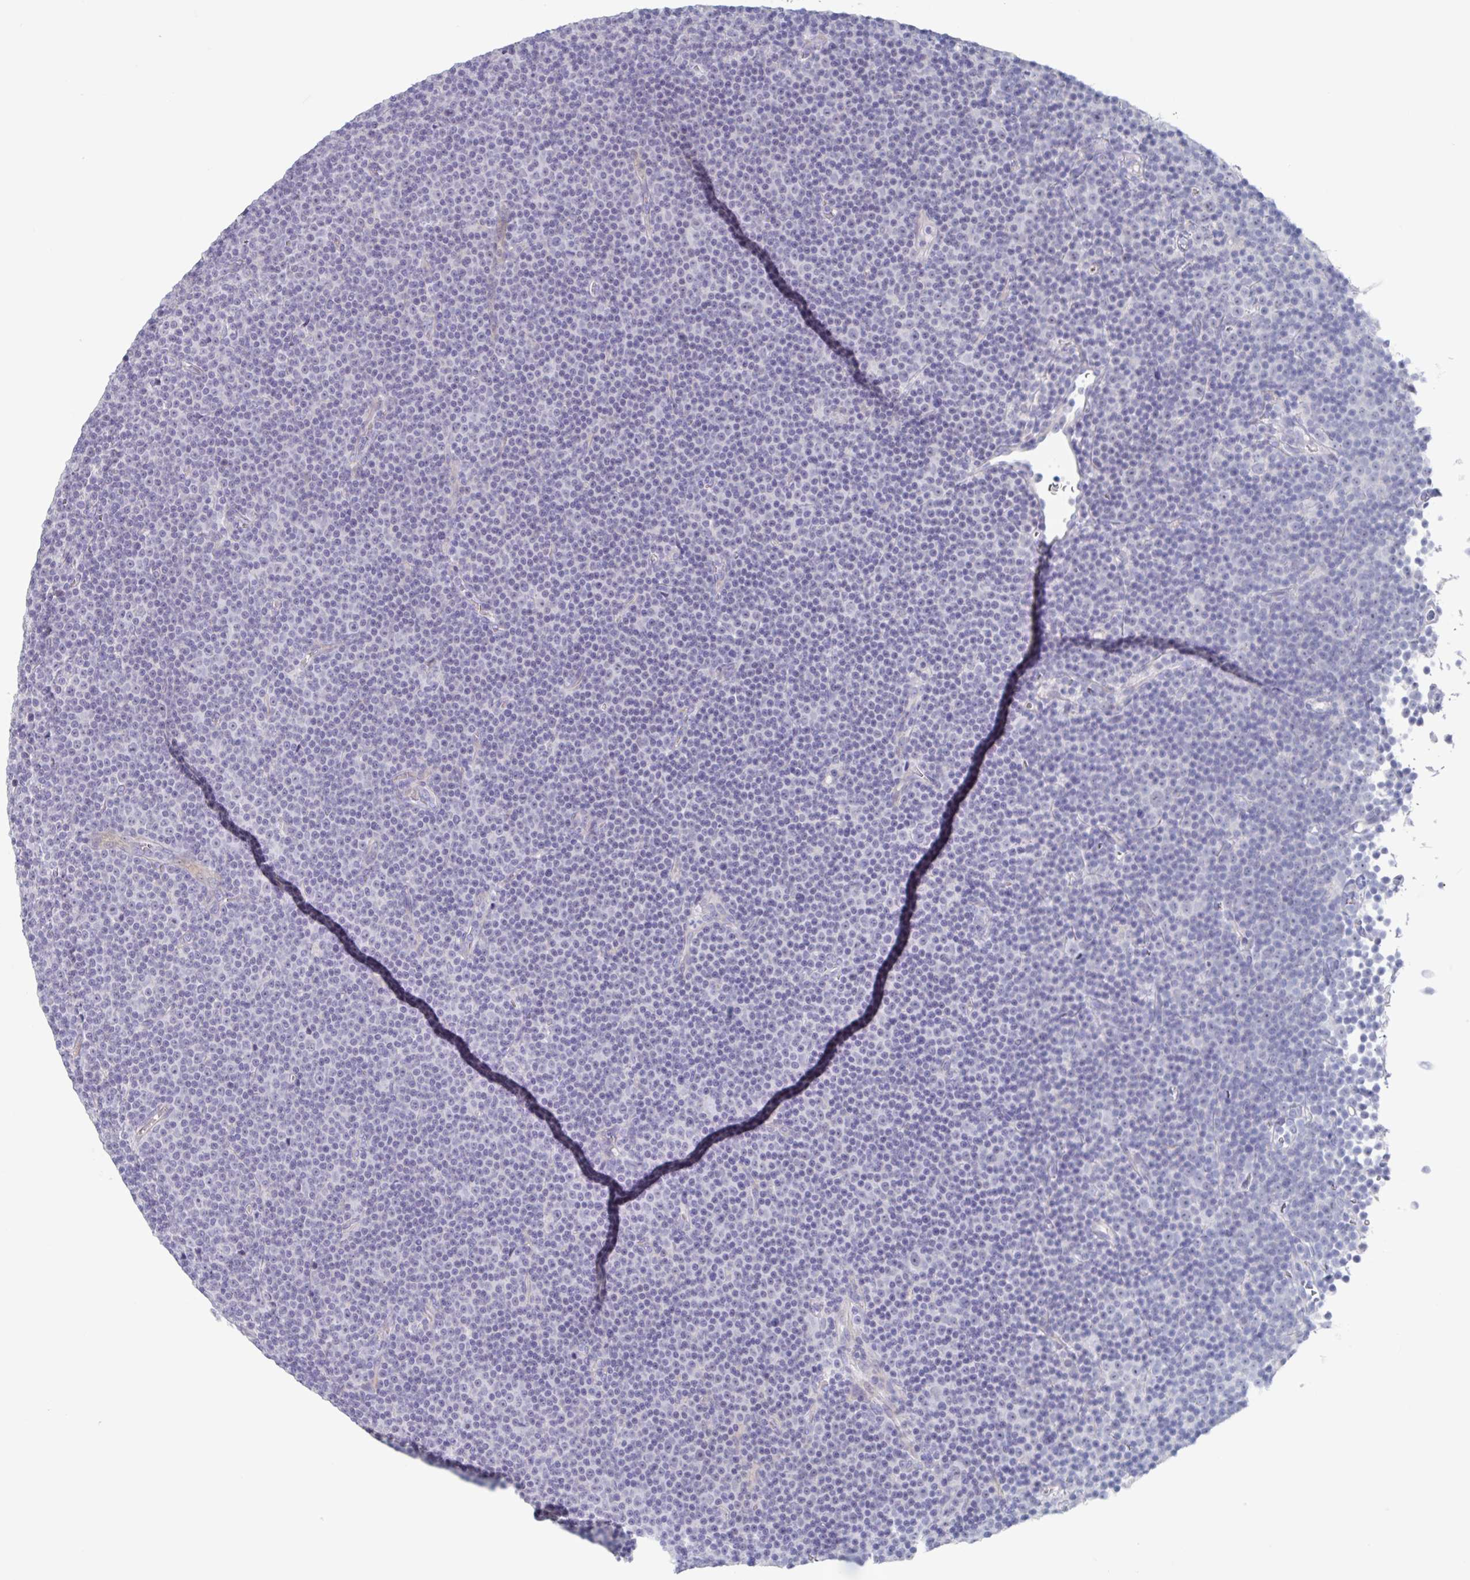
{"staining": {"intensity": "negative", "quantity": "none", "location": "none"}, "tissue": "lymphoma", "cell_type": "Tumor cells", "image_type": "cancer", "snomed": [{"axis": "morphology", "description": "Malignant lymphoma, non-Hodgkin's type, Low grade"}, {"axis": "topography", "description": "Lymph node"}], "caption": "Immunohistochemistry micrograph of malignant lymphoma, non-Hodgkin's type (low-grade) stained for a protein (brown), which demonstrates no staining in tumor cells.", "gene": "NOXRED1", "patient": {"sex": "female", "age": 67}}